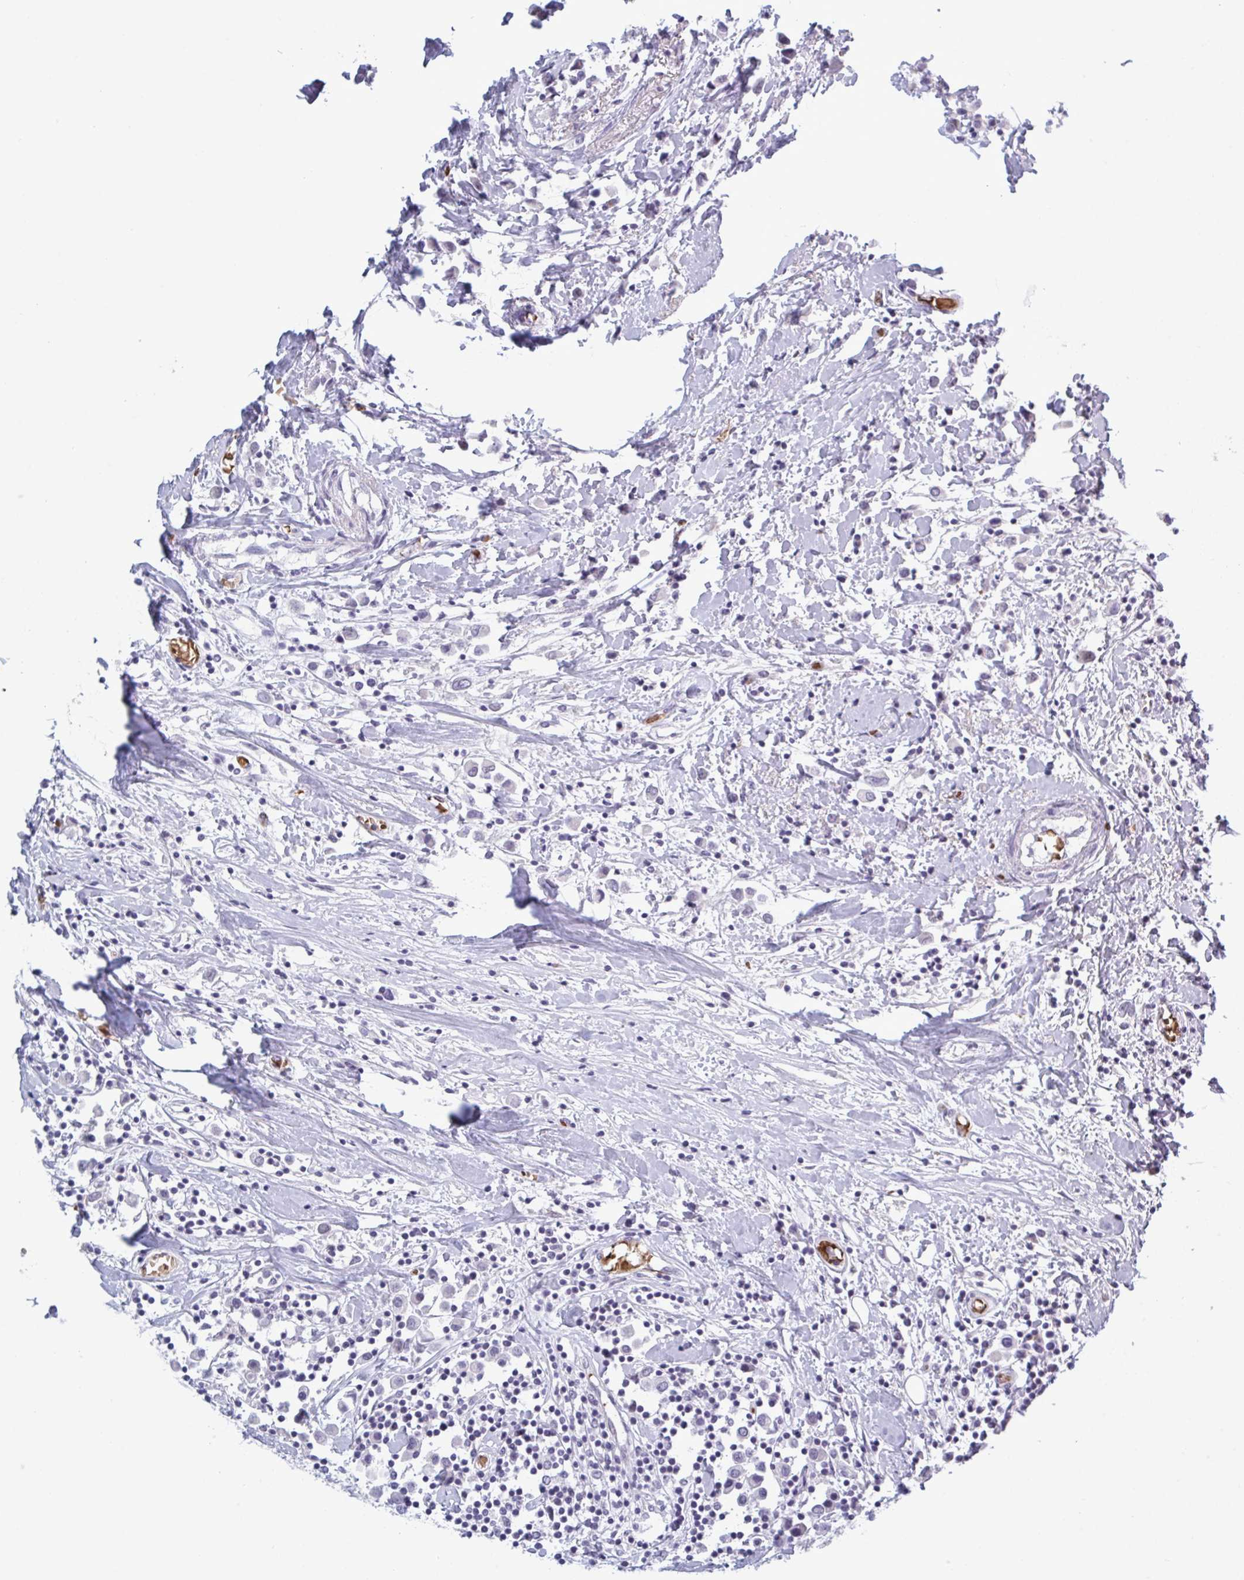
{"staining": {"intensity": "negative", "quantity": "none", "location": "none"}, "tissue": "breast cancer", "cell_type": "Tumor cells", "image_type": "cancer", "snomed": [{"axis": "morphology", "description": "Duct carcinoma"}, {"axis": "topography", "description": "Breast"}], "caption": "IHC image of neoplastic tissue: human invasive ductal carcinoma (breast) stained with DAB demonstrates no significant protein expression in tumor cells.", "gene": "HSD11B2", "patient": {"sex": "female", "age": 61}}